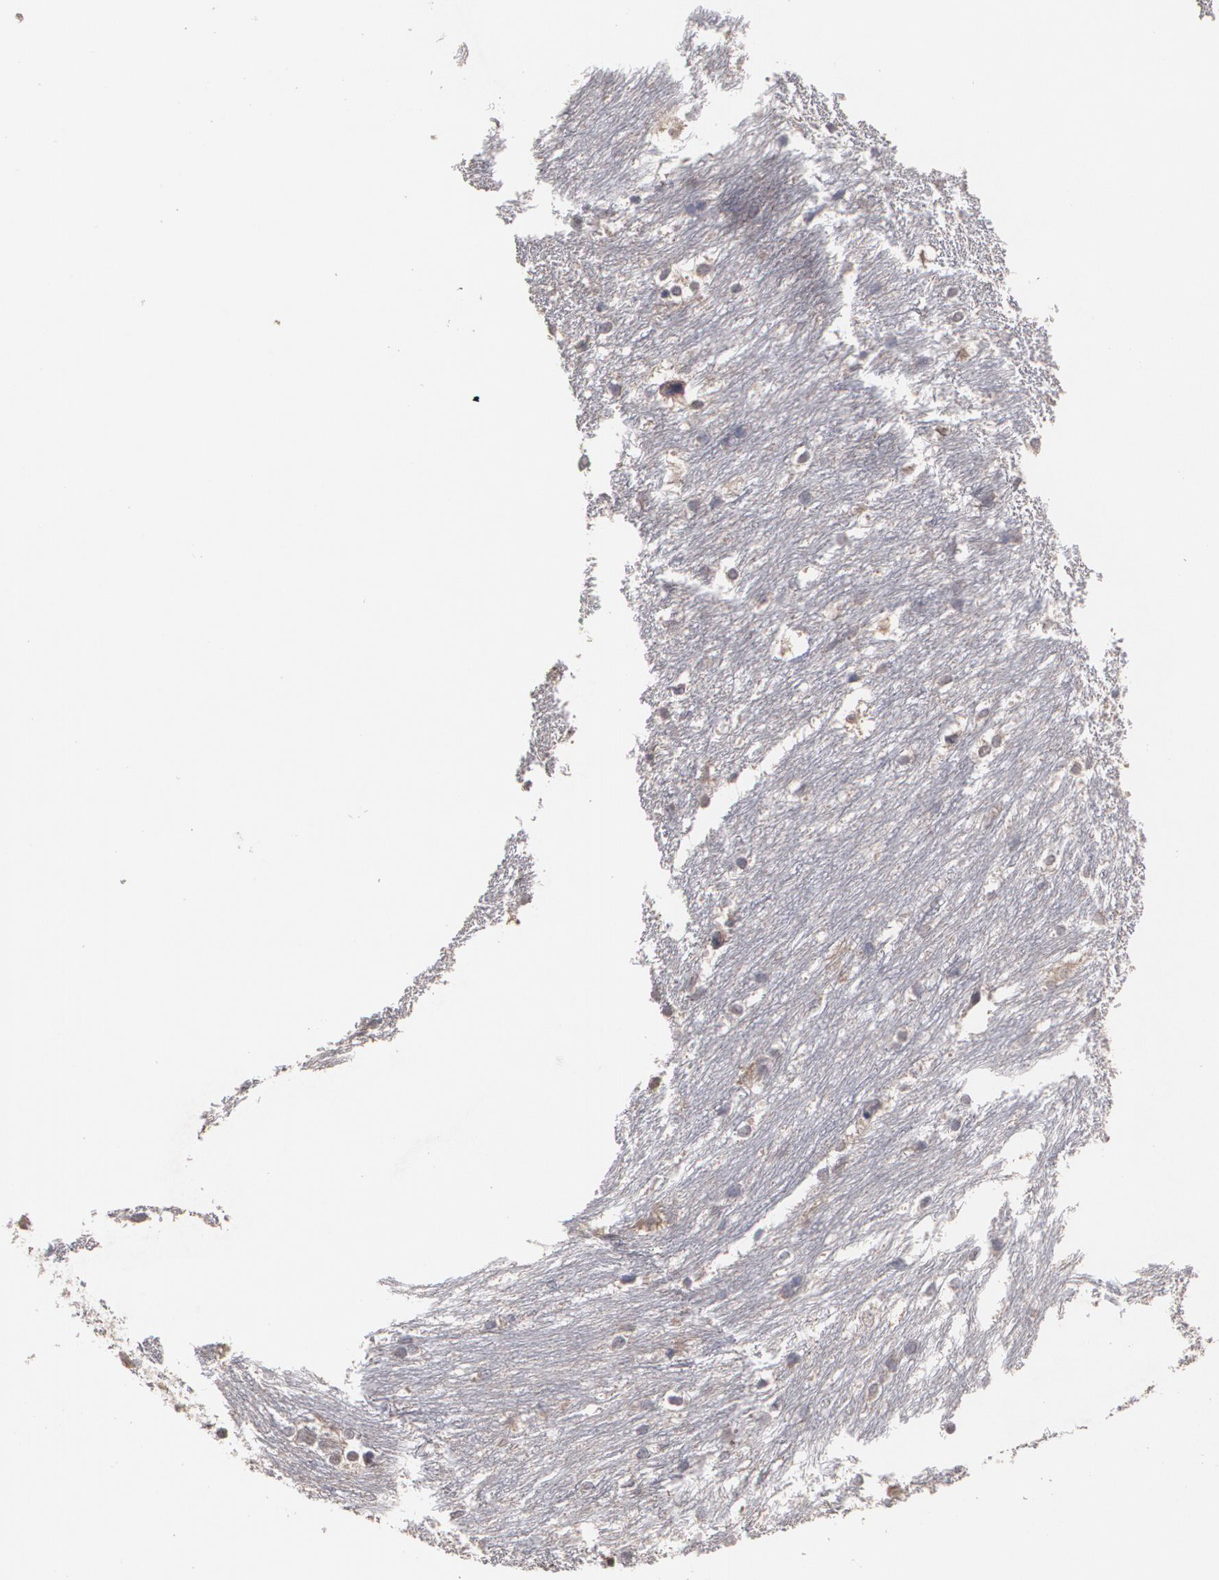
{"staining": {"intensity": "negative", "quantity": "none", "location": "none"}, "tissue": "caudate", "cell_type": "Glial cells", "image_type": "normal", "snomed": [{"axis": "morphology", "description": "Normal tissue, NOS"}, {"axis": "topography", "description": "Lateral ventricle wall"}], "caption": "Immunohistochemistry (IHC) photomicrograph of benign caudate: caudate stained with DAB exhibits no significant protein staining in glial cells.", "gene": "ARF6", "patient": {"sex": "female", "age": 19}}